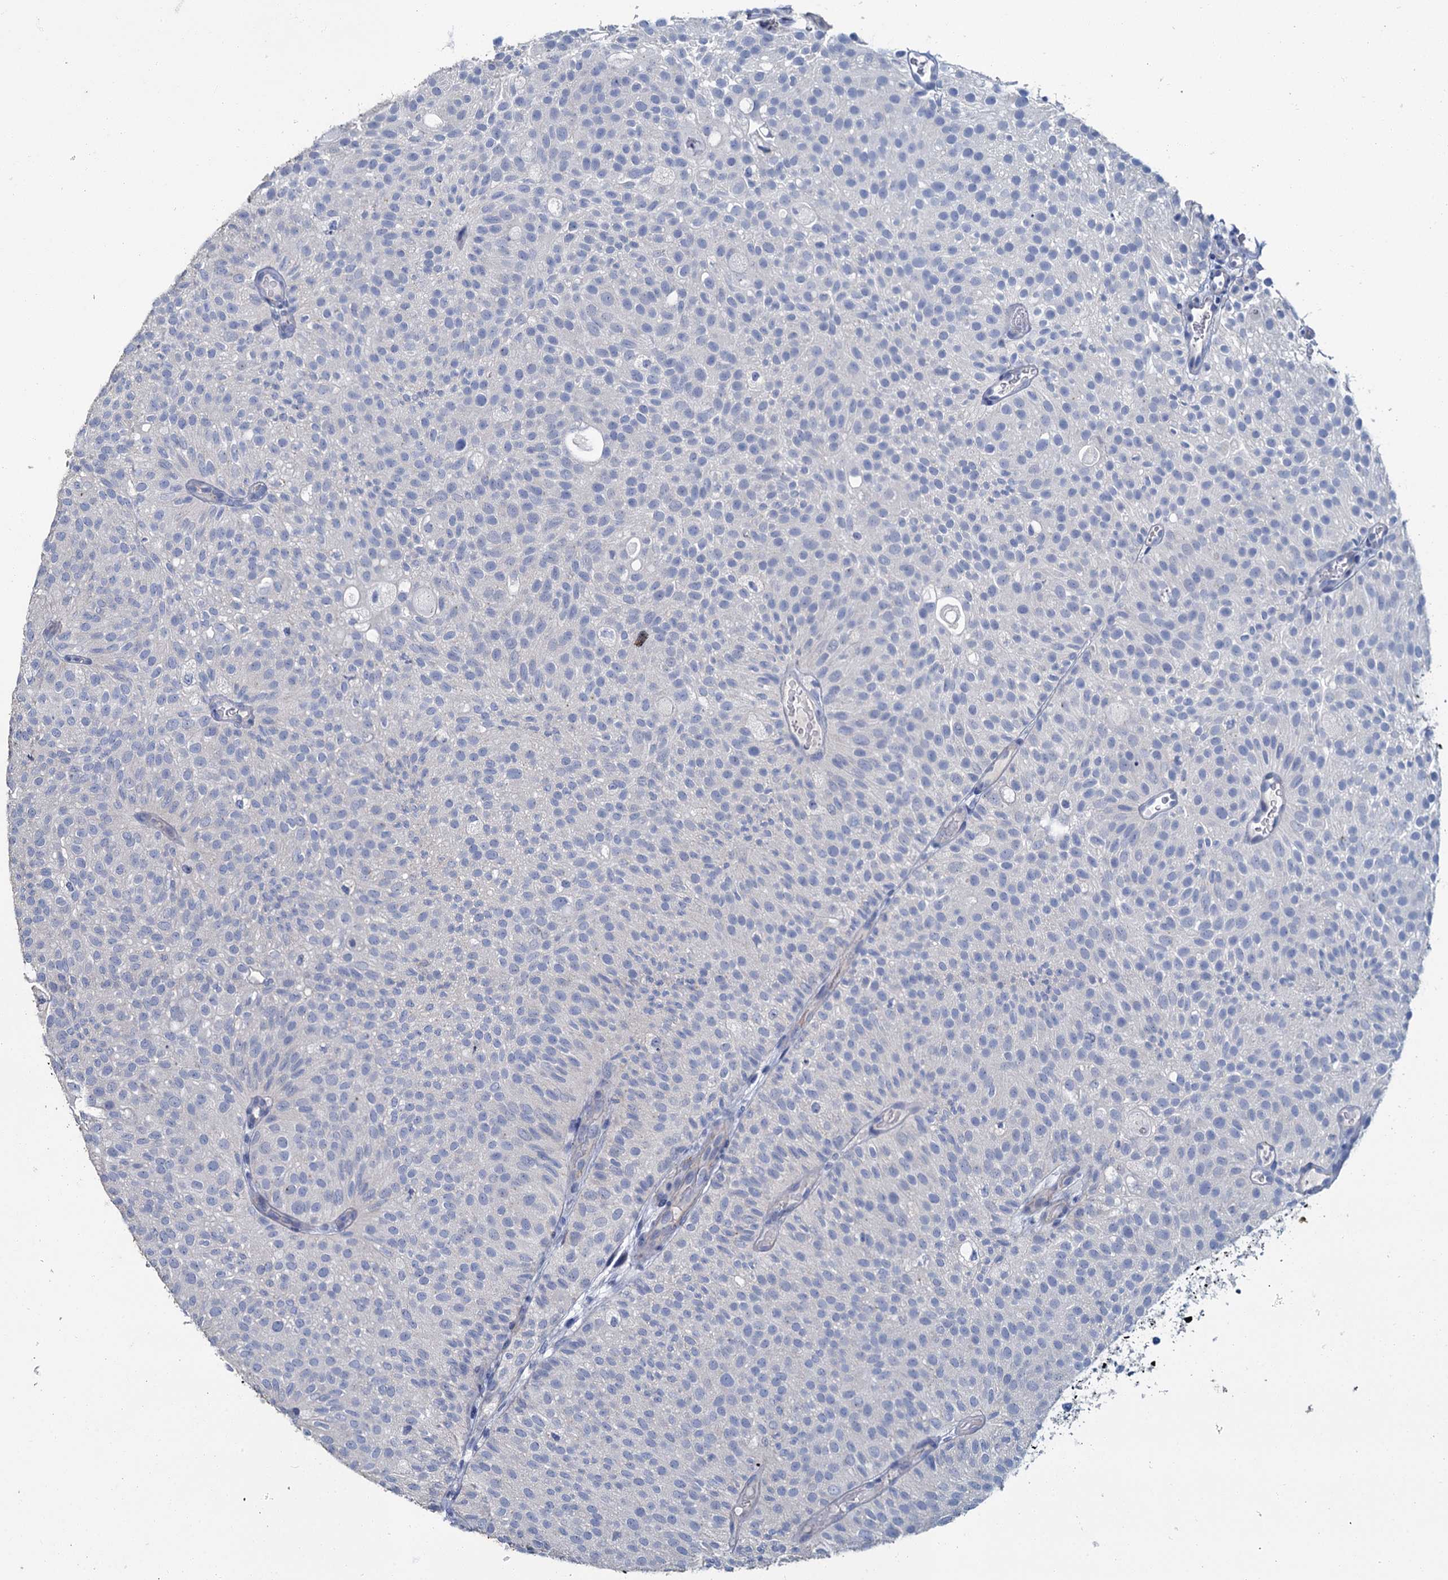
{"staining": {"intensity": "negative", "quantity": "none", "location": "none"}, "tissue": "urothelial cancer", "cell_type": "Tumor cells", "image_type": "cancer", "snomed": [{"axis": "morphology", "description": "Urothelial carcinoma, Low grade"}, {"axis": "topography", "description": "Urinary bladder"}], "caption": "Urothelial cancer was stained to show a protein in brown. There is no significant staining in tumor cells.", "gene": "SNCB", "patient": {"sex": "male", "age": 78}}